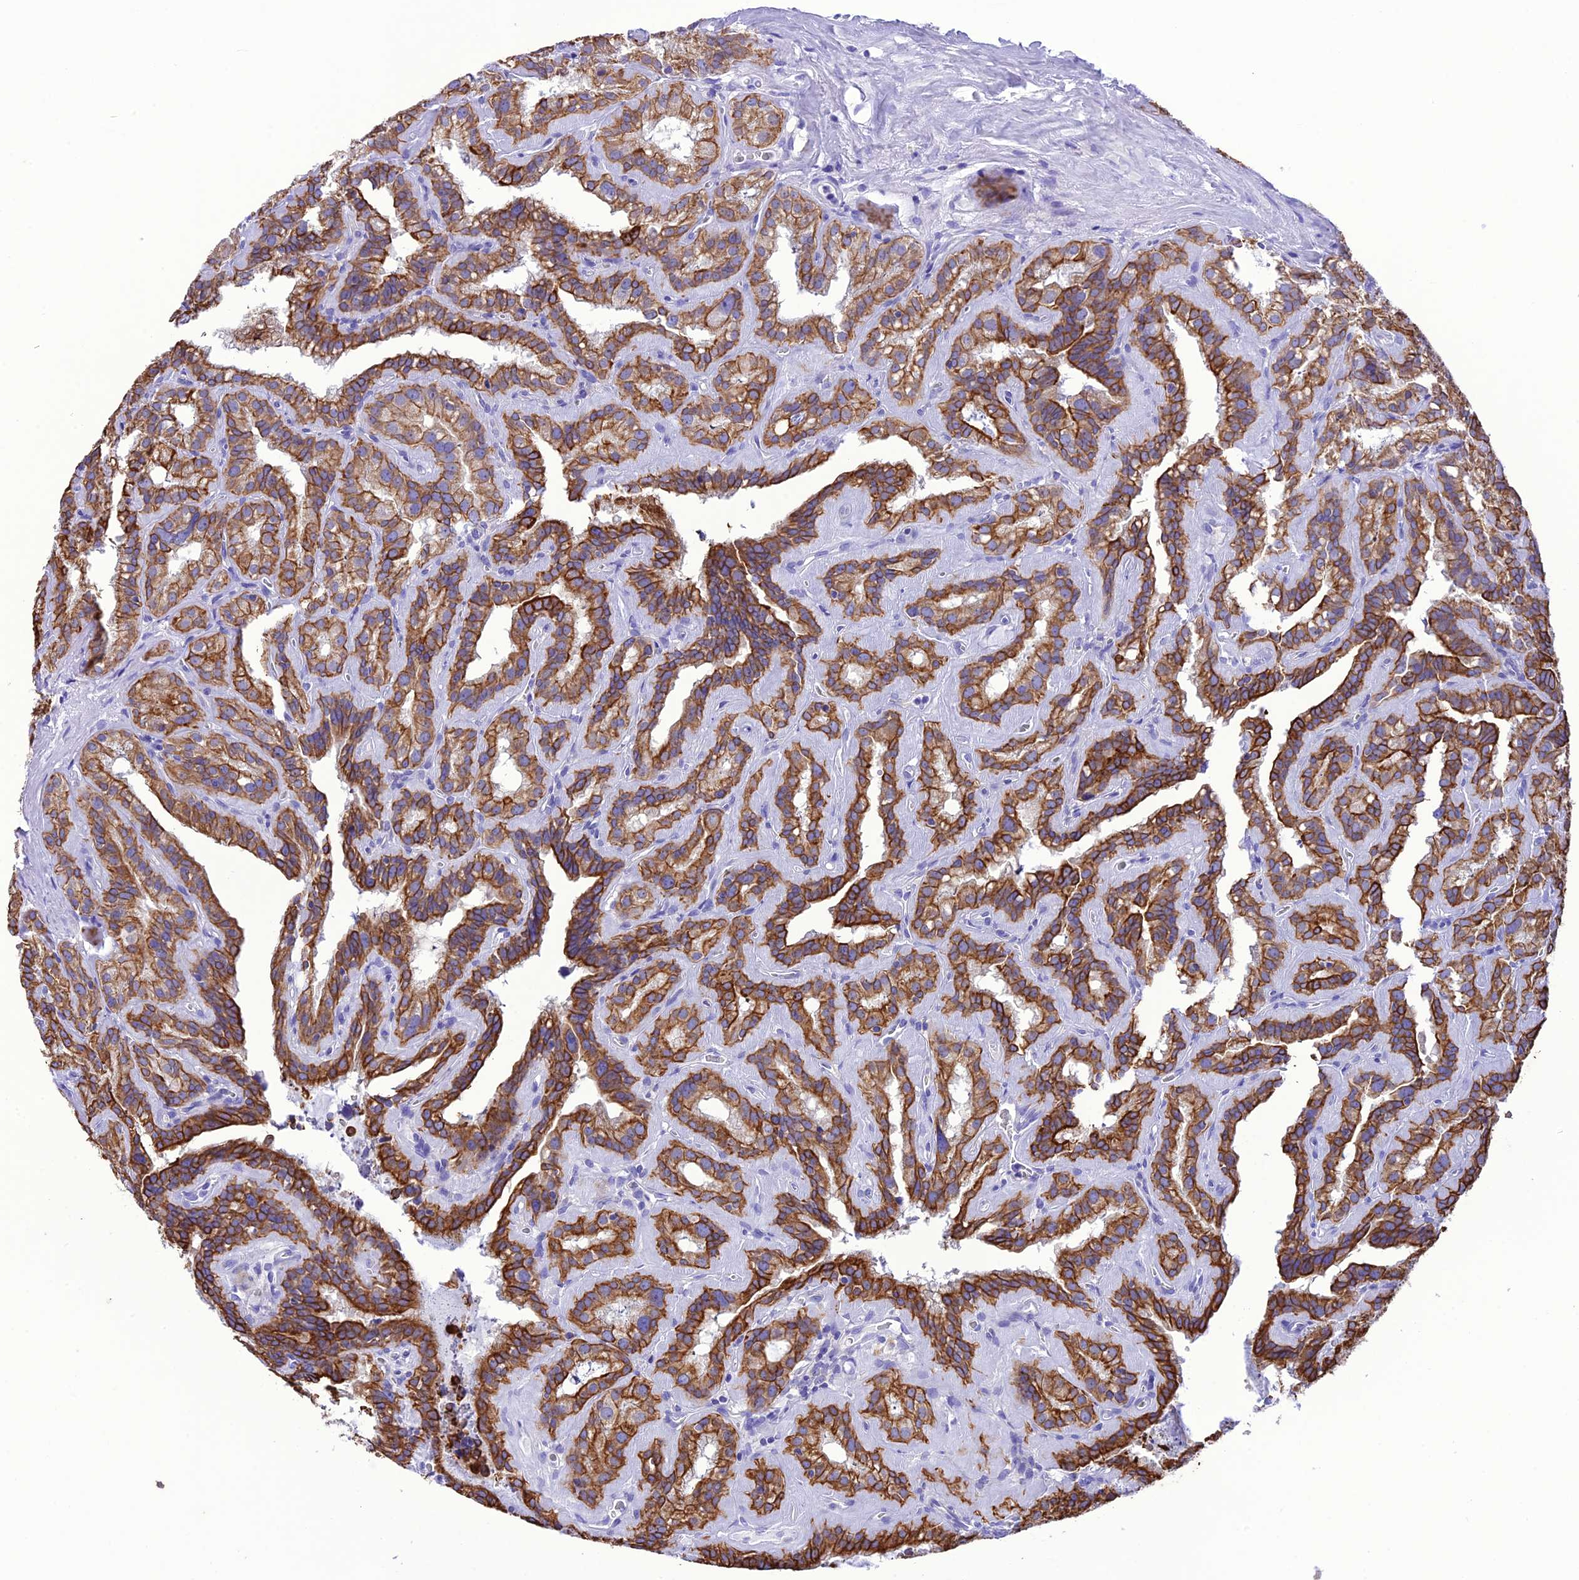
{"staining": {"intensity": "strong", "quantity": ">75%", "location": "cytoplasmic/membranous"}, "tissue": "seminal vesicle", "cell_type": "Glandular cells", "image_type": "normal", "snomed": [{"axis": "morphology", "description": "Normal tissue, NOS"}, {"axis": "topography", "description": "Prostate"}, {"axis": "topography", "description": "Seminal veicle"}], "caption": "IHC of normal seminal vesicle exhibits high levels of strong cytoplasmic/membranous staining in about >75% of glandular cells.", "gene": "VPS52", "patient": {"sex": "male", "age": 59}}